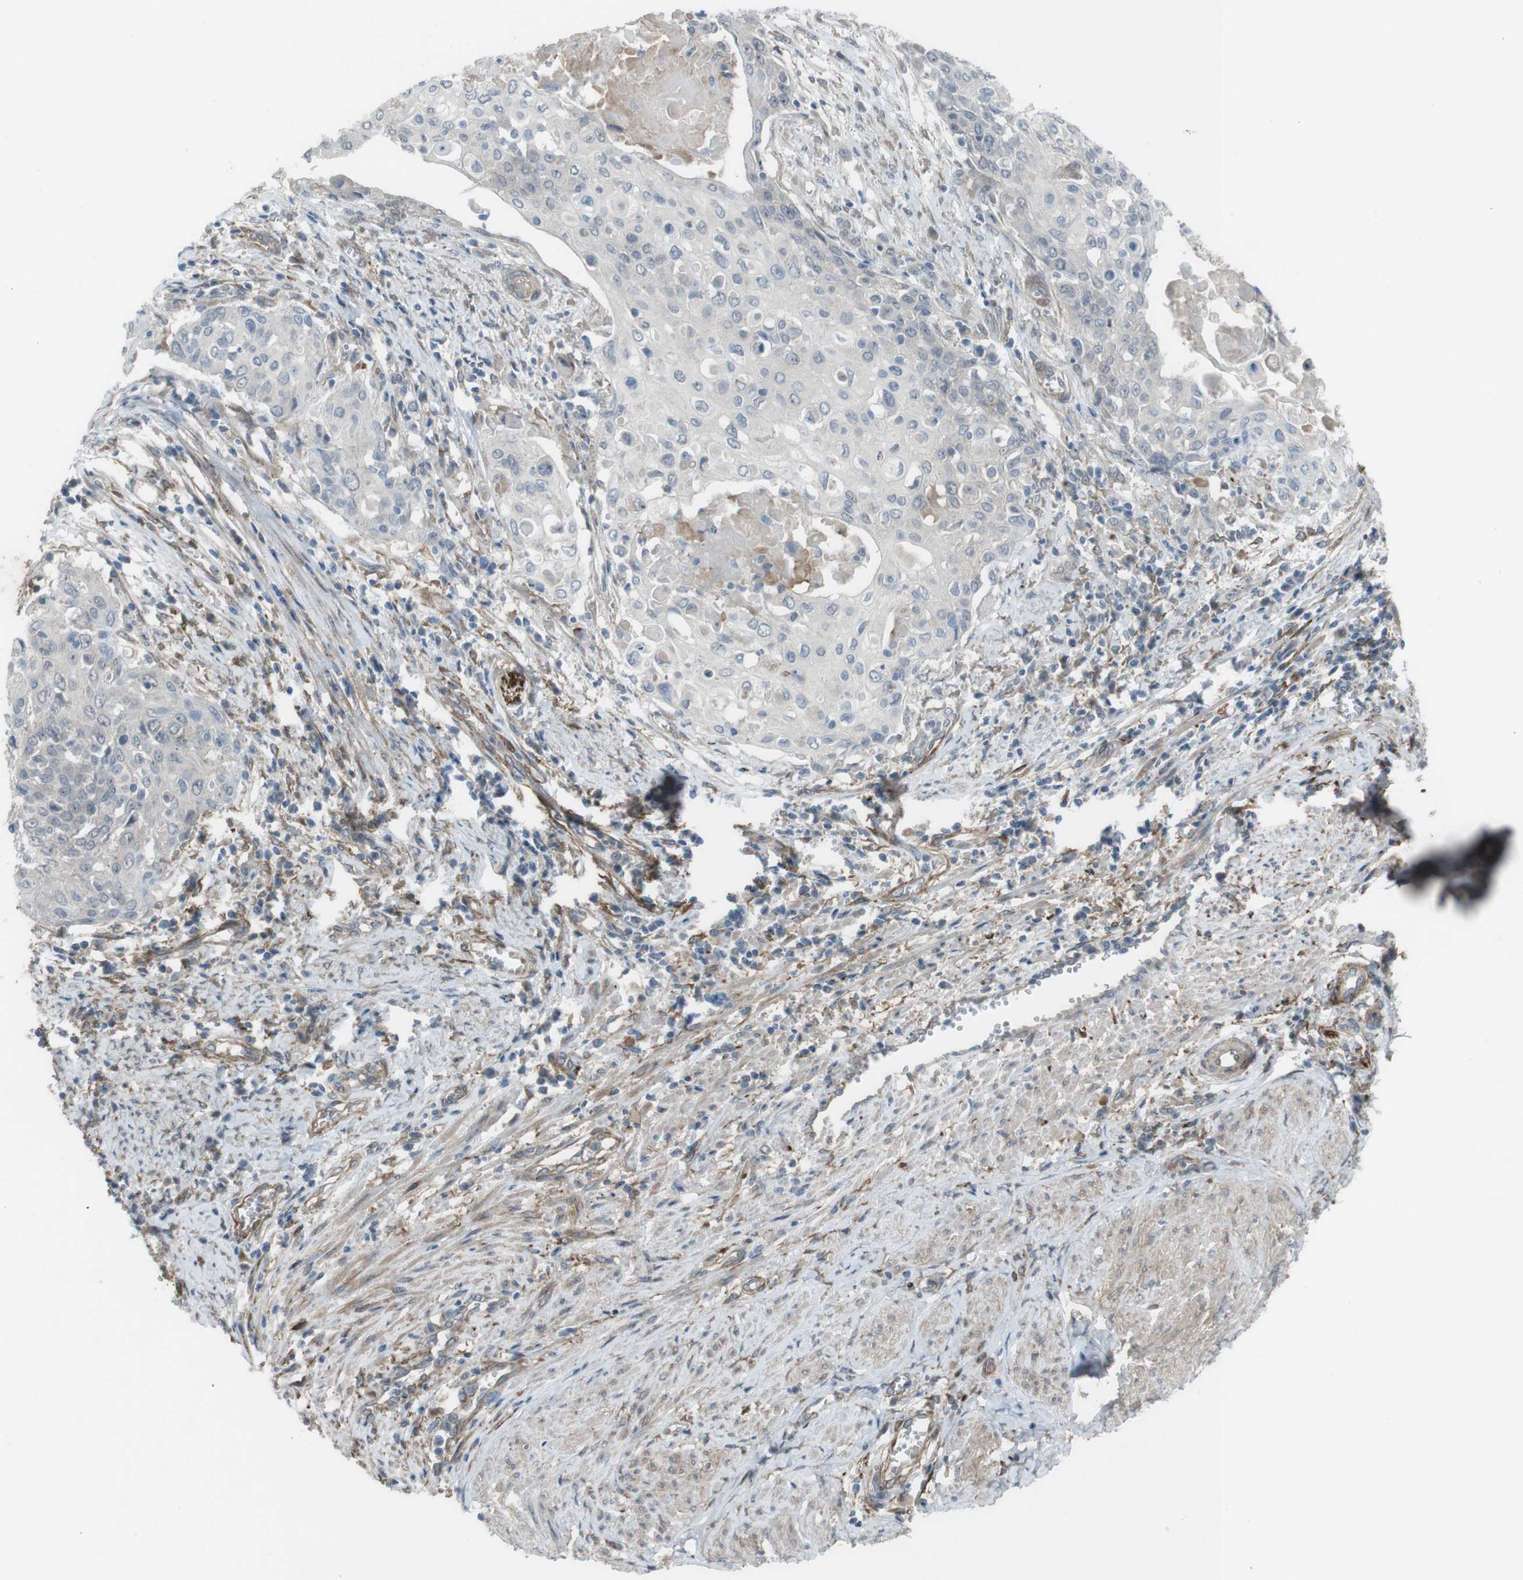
{"staining": {"intensity": "negative", "quantity": "none", "location": "none"}, "tissue": "cervical cancer", "cell_type": "Tumor cells", "image_type": "cancer", "snomed": [{"axis": "morphology", "description": "Squamous cell carcinoma, NOS"}, {"axis": "topography", "description": "Cervix"}], "caption": "Cervical cancer (squamous cell carcinoma) stained for a protein using immunohistochemistry (IHC) exhibits no expression tumor cells.", "gene": "ANK2", "patient": {"sex": "female", "age": 39}}